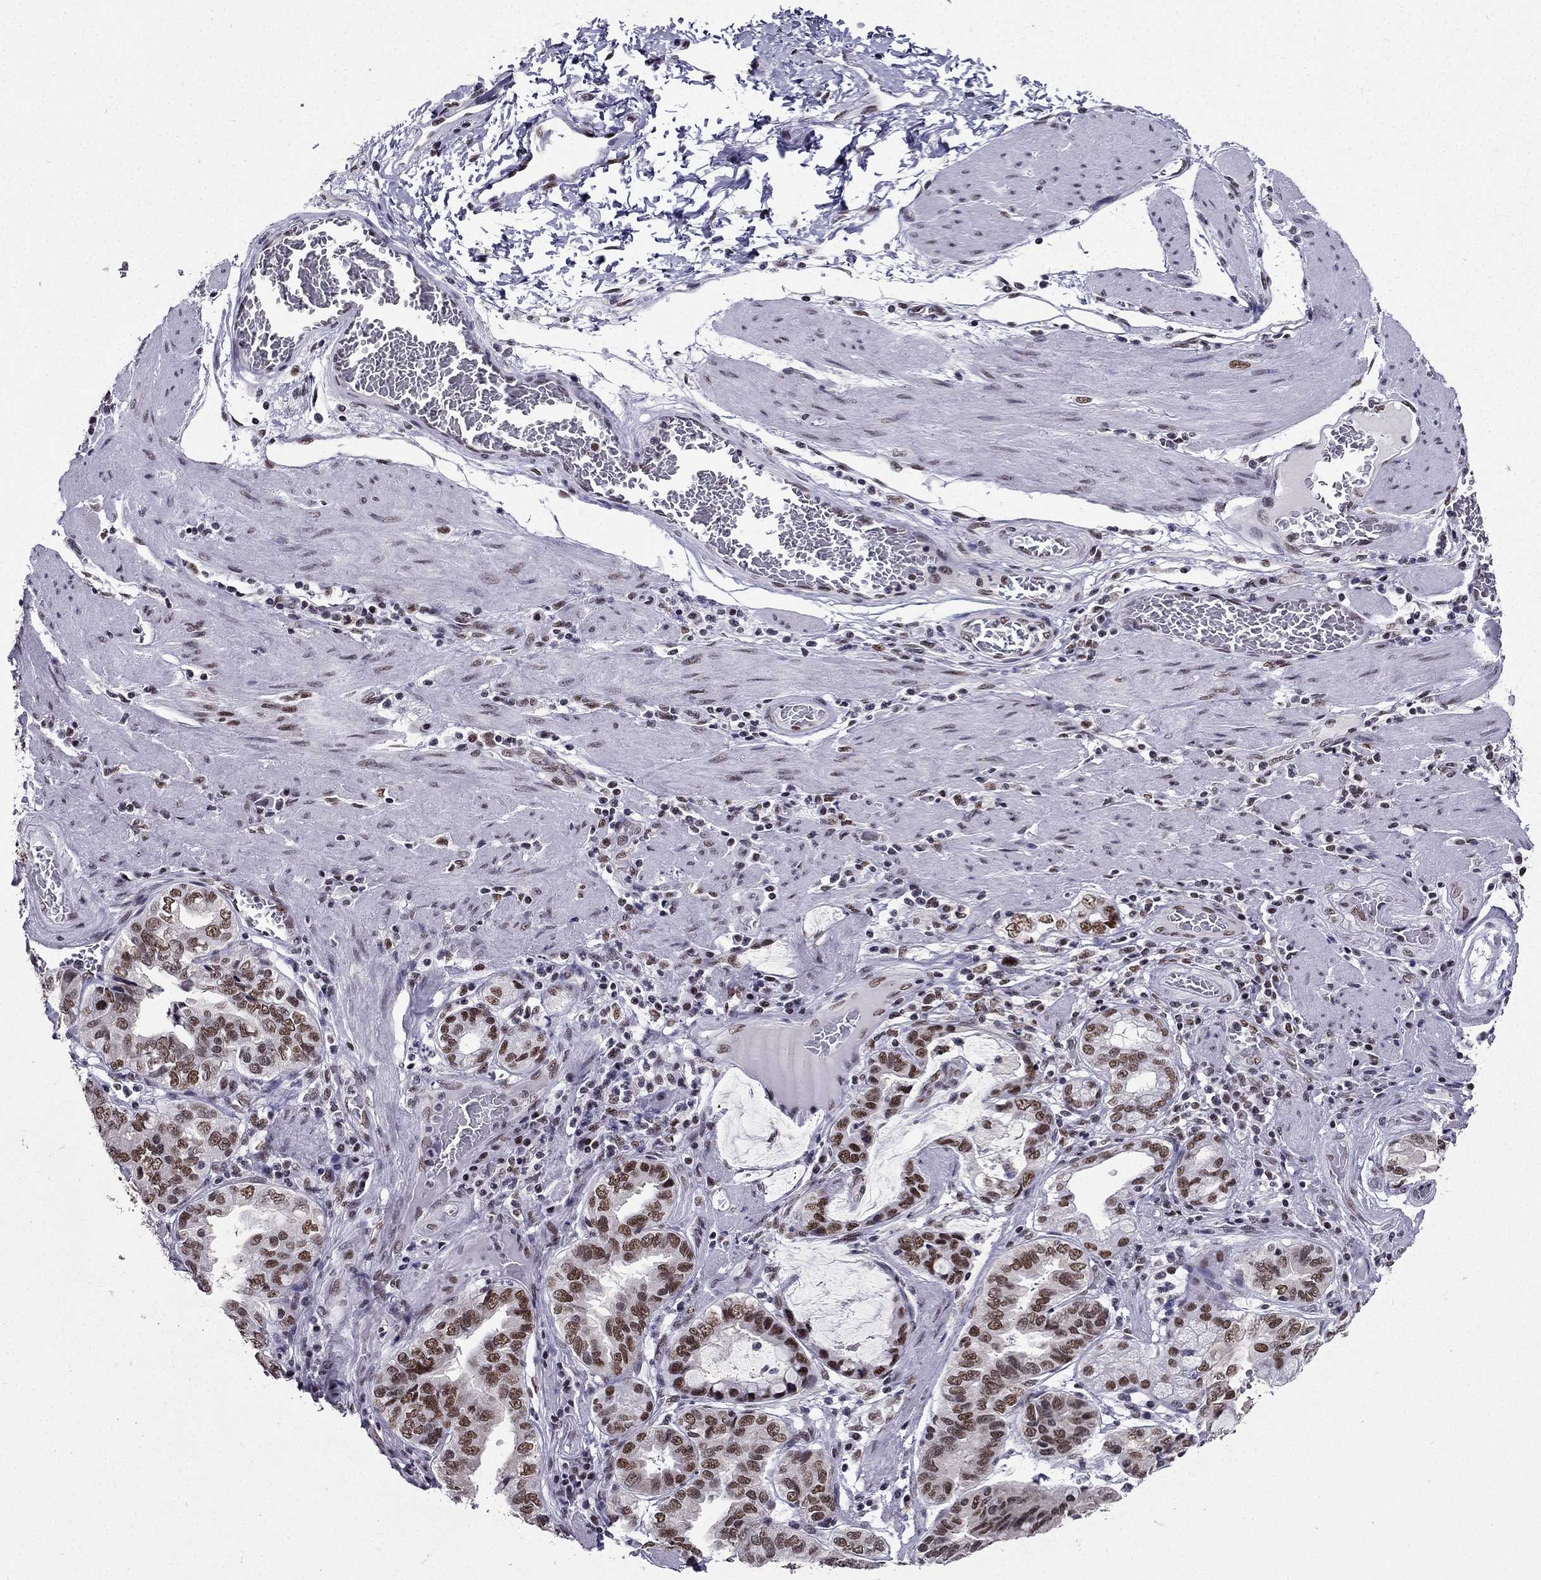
{"staining": {"intensity": "moderate", "quantity": ">75%", "location": "nuclear"}, "tissue": "stomach cancer", "cell_type": "Tumor cells", "image_type": "cancer", "snomed": [{"axis": "morphology", "description": "Adenocarcinoma, NOS"}, {"axis": "topography", "description": "Stomach, lower"}], "caption": "Protein expression analysis of human stomach adenocarcinoma reveals moderate nuclear staining in approximately >75% of tumor cells.", "gene": "ZNF420", "patient": {"sex": "female", "age": 76}}